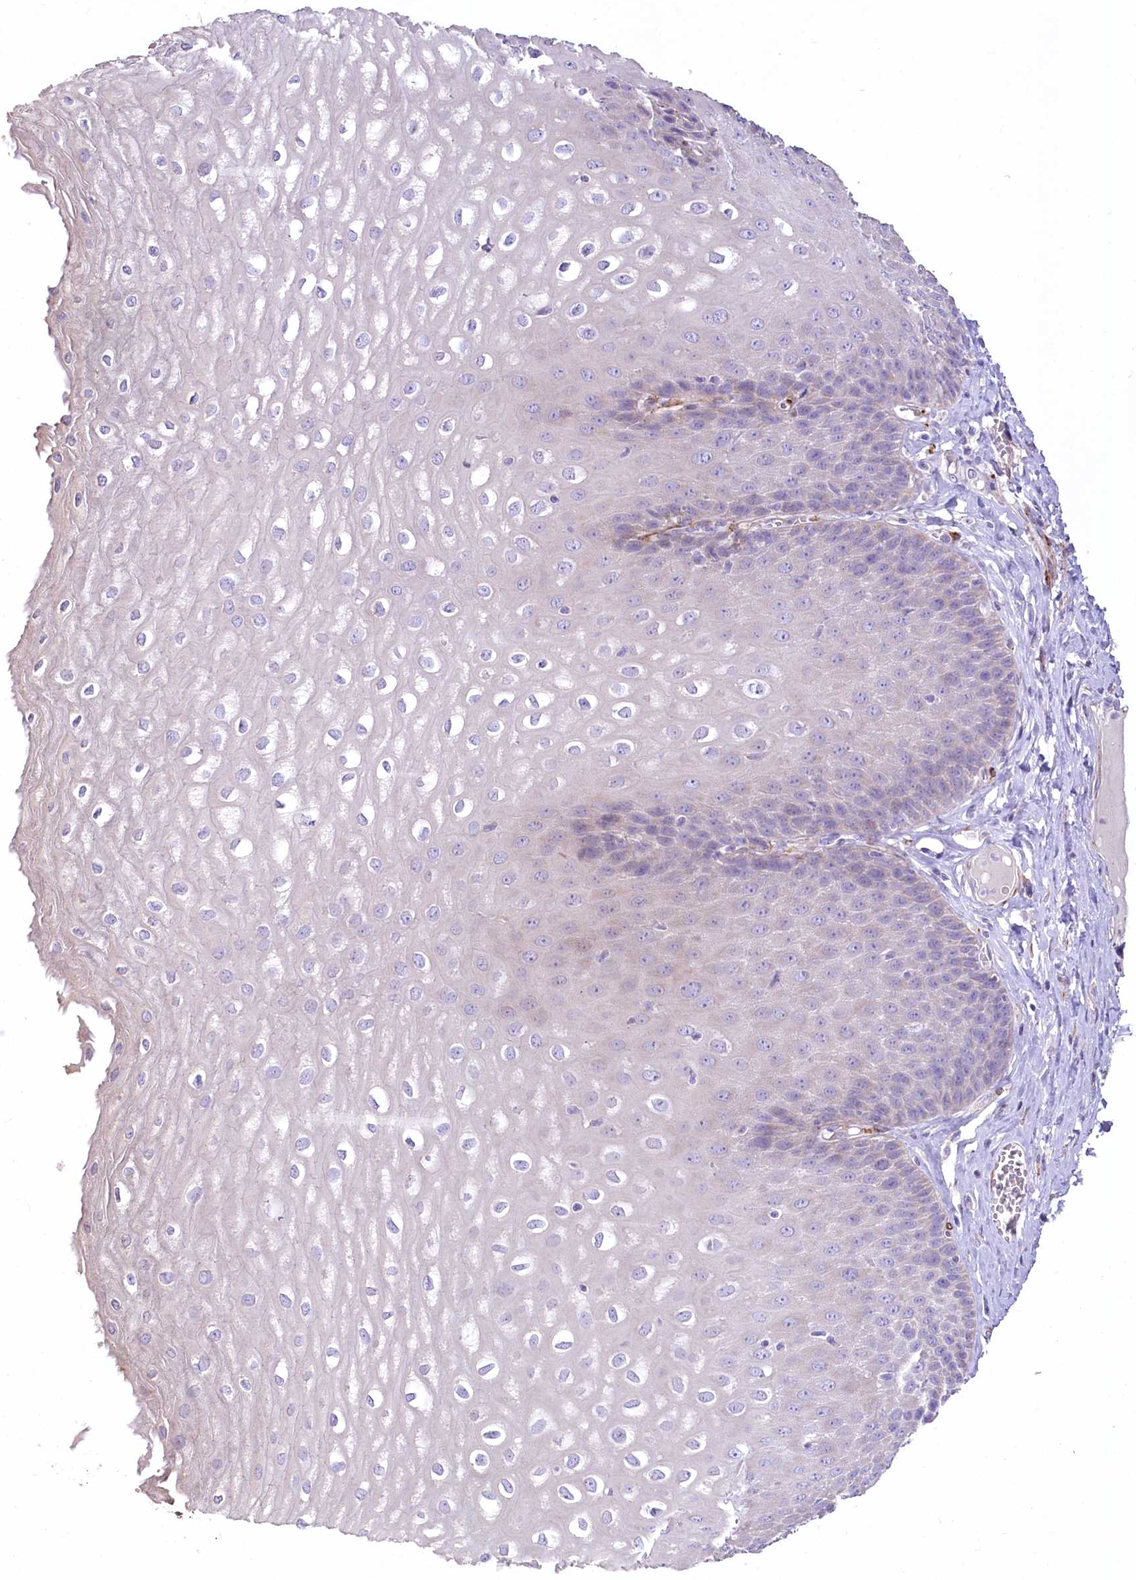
{"staining": {"intensity": "negative", "quantity": "none", "location": "none"}, "tissue": "esophagus", "cell_type": "Squamous epithelial cells", "image_type": "normal", "snomed": [{"axis": "morphology", "description": "Normal tissue, NOS"}, {"axis": "topography", "description": "Esophagus"}], "caption": "This image is of benign esophagus stained with IHC to label a protein in brown with the nuclei are counter-stained blue. There is no staining in squamous epithelial cells.", "gene": "ANGPTL3", "patient": {"sex": "male", "age": 60}}